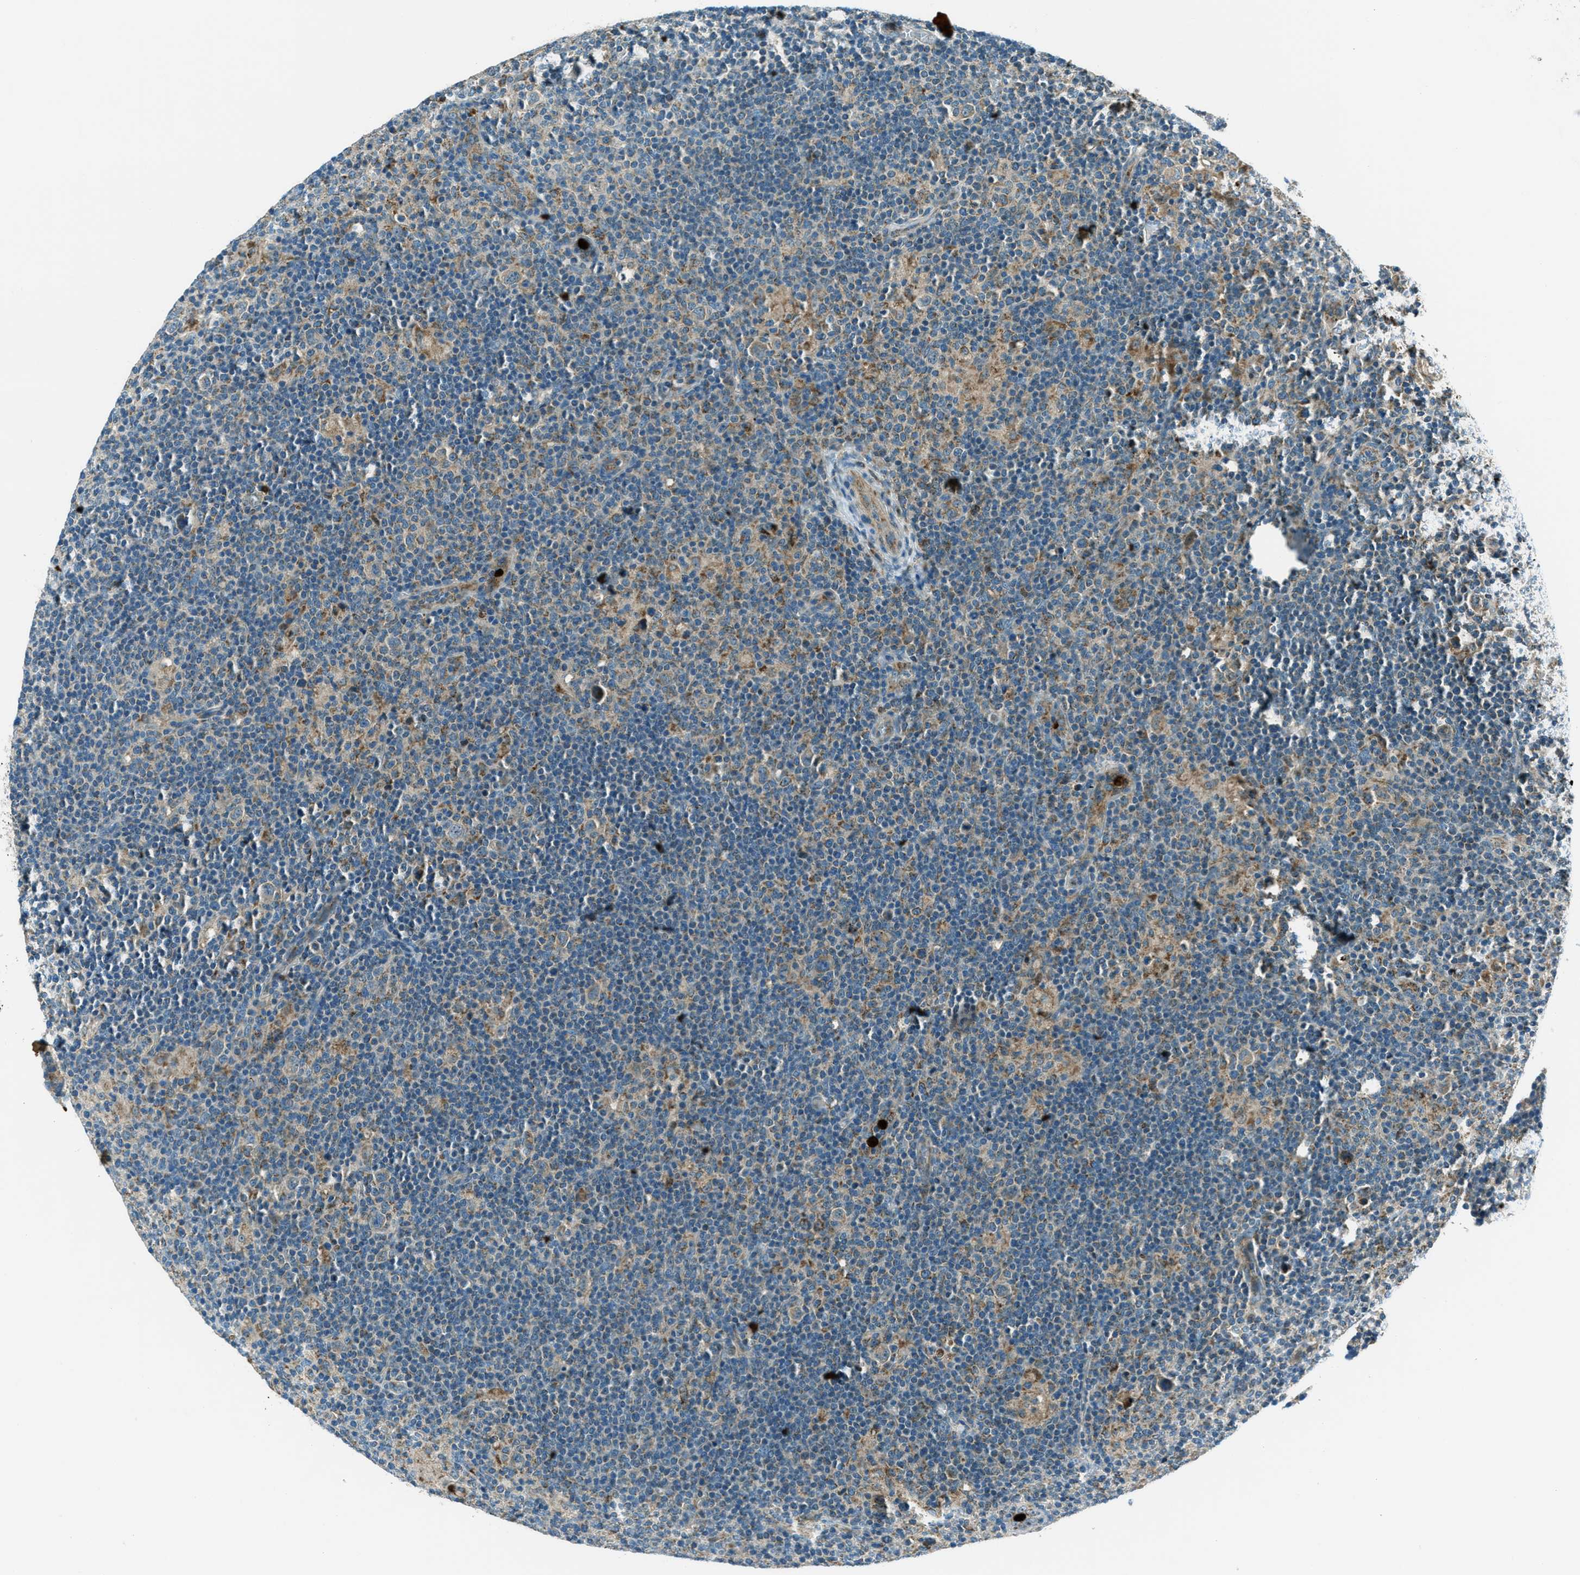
{"staining": {"intensity": "weak", "quantity": "25%-75%", "location": "cytoplasmic/membranous"}, "tissue": "lymphoma", "cell_type": "Tumor cells", "image_type": "cancer", "snomed": [{"axis": "morphology", "description": "Hodgkin's disease, NOS"}, {"axis": "topography", "description": "Lymph node"}], "caption": "Hodgkin's disease tissue displays weak cytoplasmic/membranous staining in approximately 25%-75% of tumor cells", "gene": "FAR1", "patient": {"sex": "female", "age": 57}}